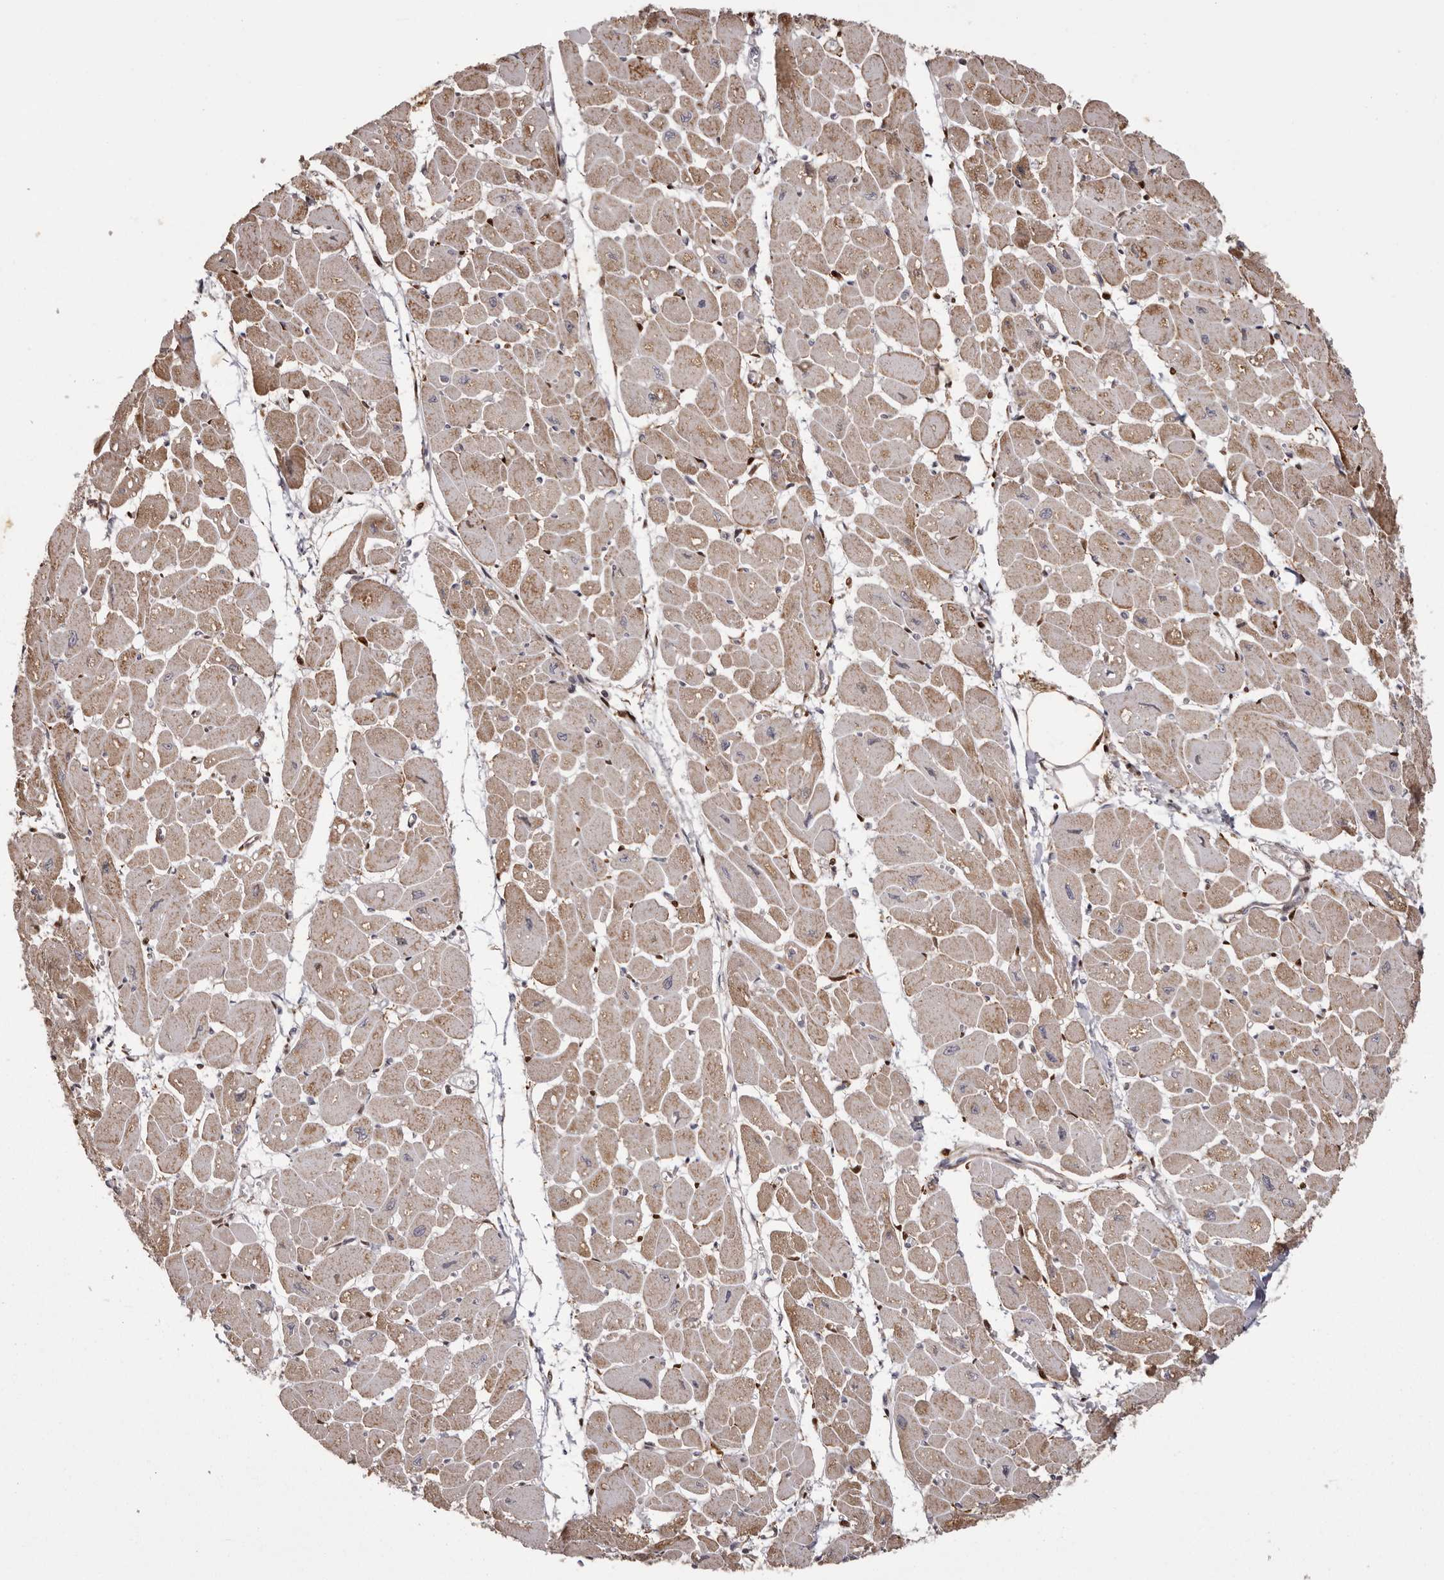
{"staining": {"intensity": "moderate", "quantity": ">75%", "location": "cytoplasmic/membranous"}, "tissue": "heart muscle", "cell_type": "Cardiomyocytes", "image_type": "normal", "snomed": [{"axis": "morphology", "description": "Normal tissue, NOS"}, {"axis": "topography", "description": "Heart"}], "caption": "Human heart muscle stained with a brown dye shows moderate cytoplasmic/membranous positive expression in approximately >75% of cardiomyocytes.", "gene": "GFOD1", "patient": {"sex": "female", "age": 54}}